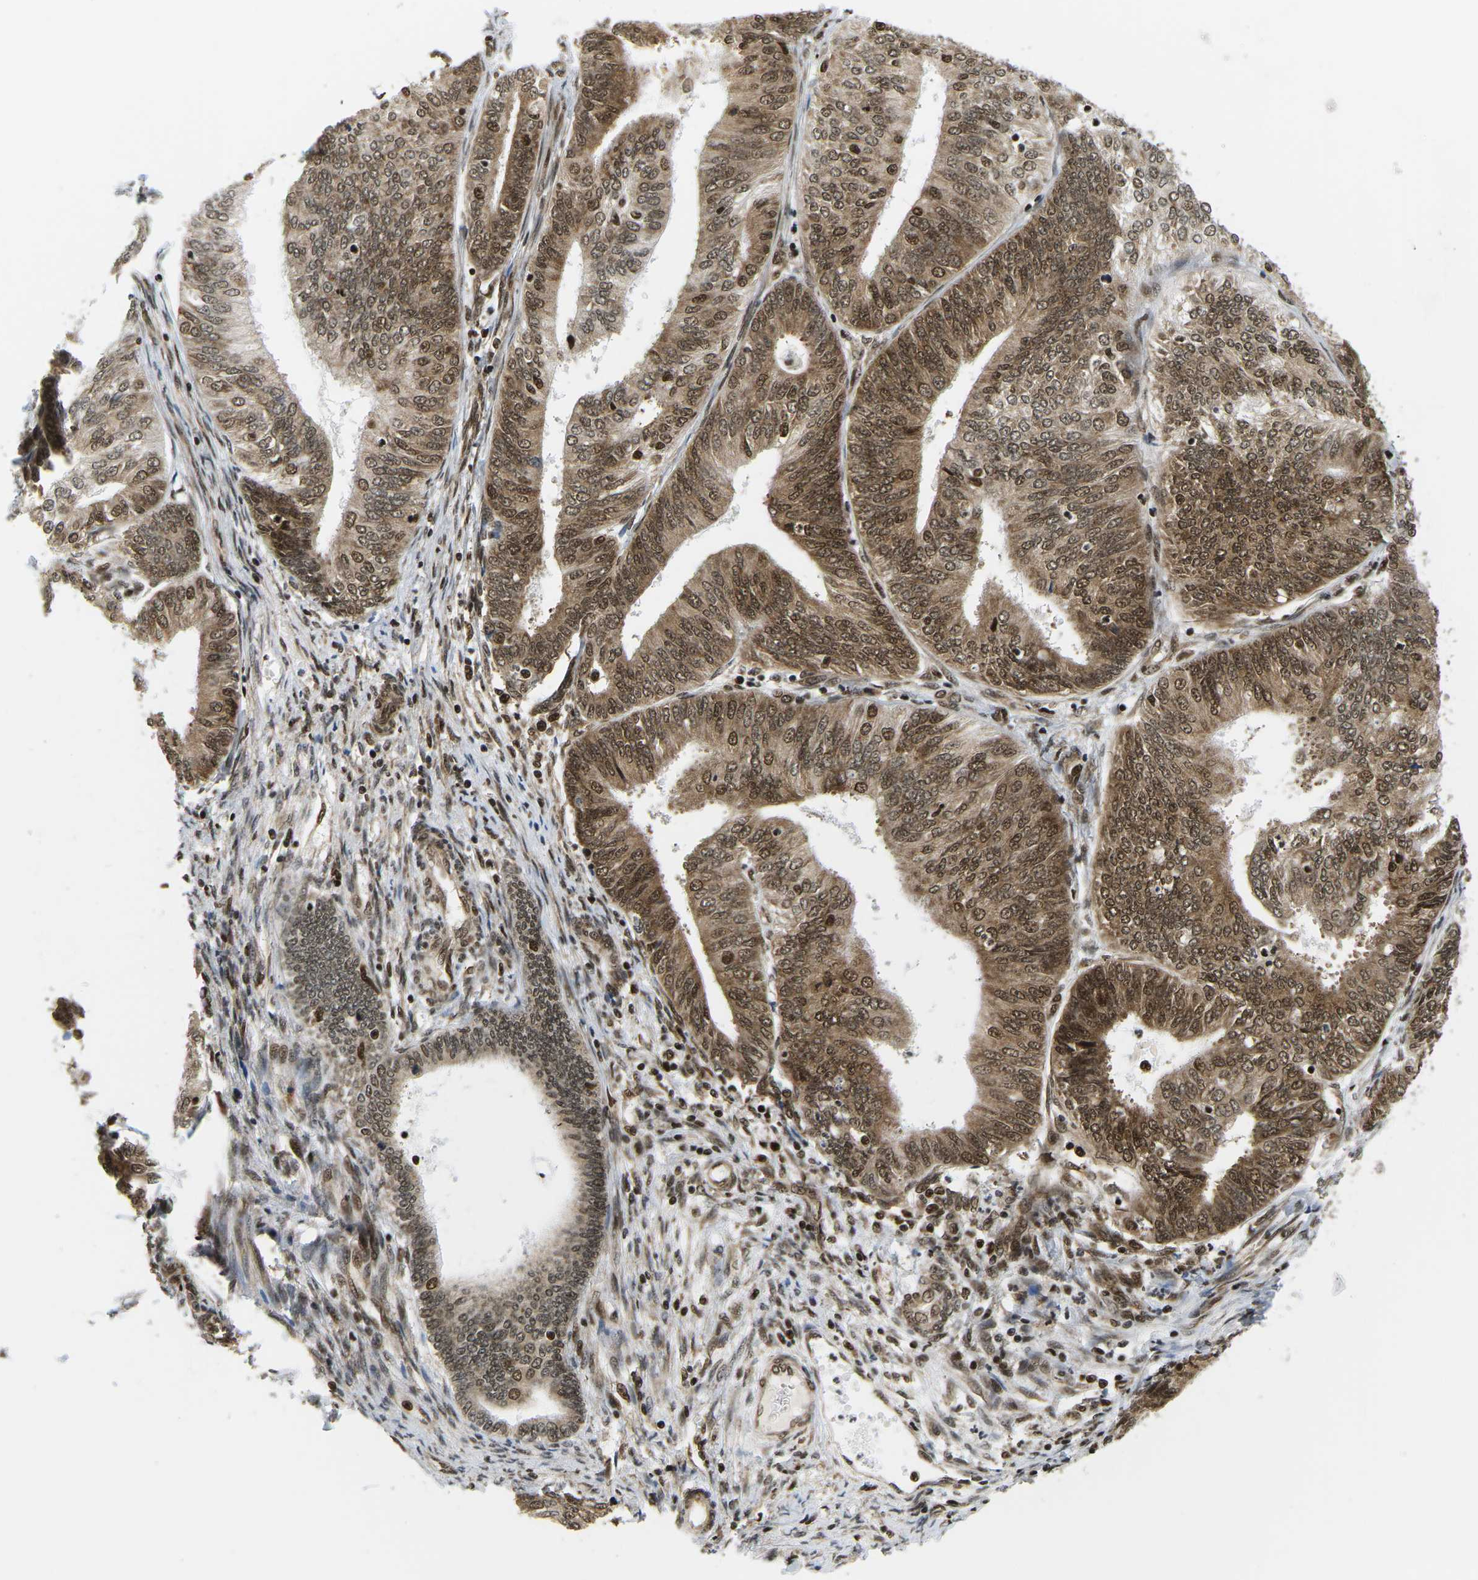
{"staining": {"intensity": "moderate", "quantity": ">75%", "location": "cytoplasmic/membranous,nuclear"}, "tissue": "endometrial cancer", "cell_type": "Tumor cells", "image_type": "cancer", "snomed": [{"axis": "morphology", "description": "Adenocarcinoma, NOS"}, {"axis": "topography", "description": "Endometrium"}], "caption": "Brown immunohistochemical staining in human endometrial cancer (adenocarcinoma) demonstrates moderate cytoplasmic/membranous and nuclear expression in approximately >75% of tumor cells. (DAB IHC, brown staining for protein, blue staining for nuclei).", "gene": "CELF1", "patient": {"sex": "female", "age": 58}}